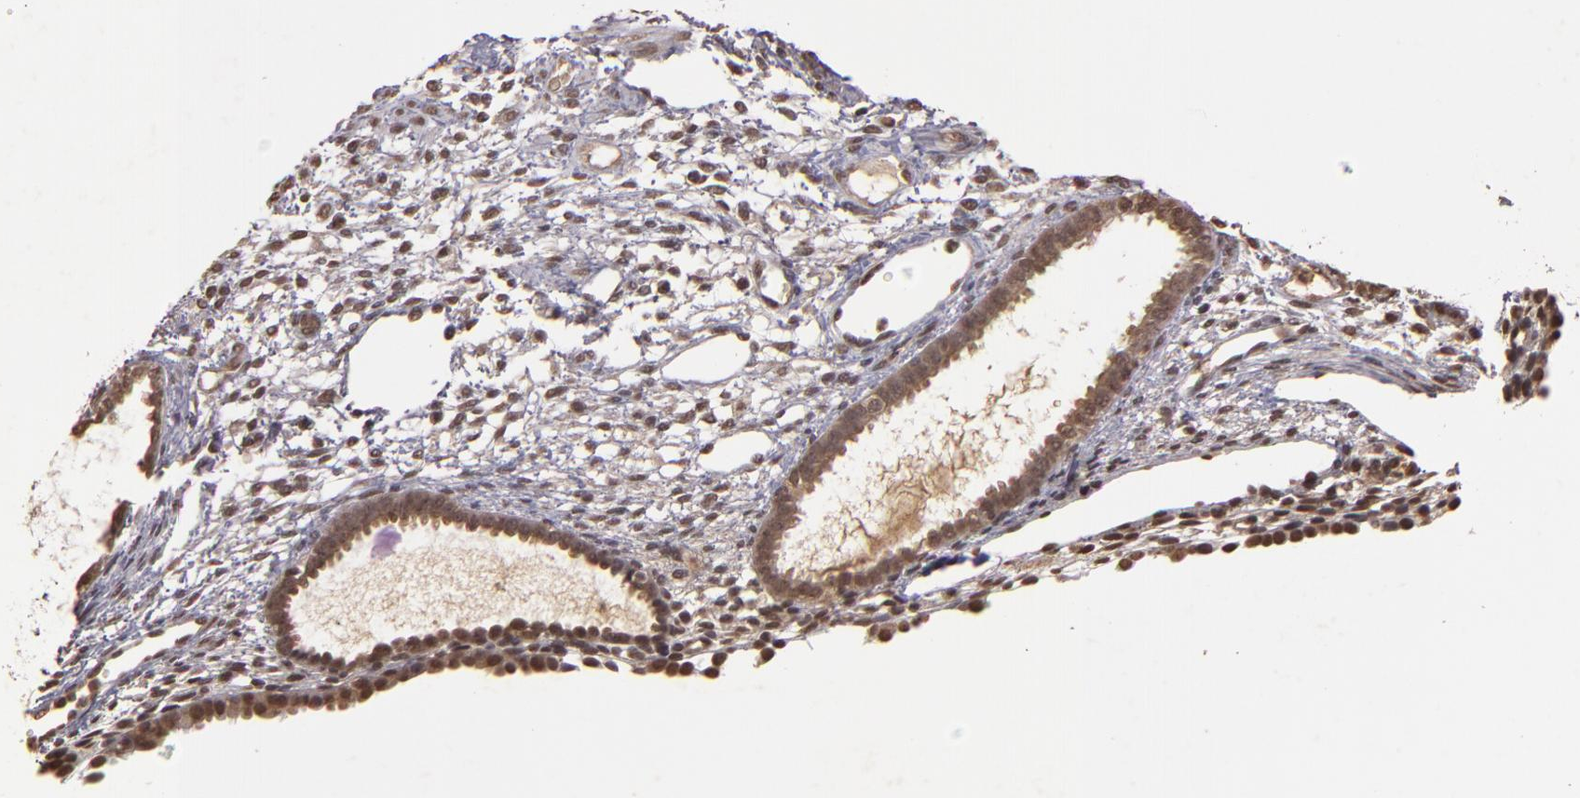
{"staining": {"intensity": "weak", "quantity": "<25%", "location": "cytoplasmic/membranous,nuclear"}, "tissue": "endometrium", "cell_type": "Cells in endometrial stroma", "image_type": "normal", "snomed": [{"axis": "morphology", "description": "Normal tissue, NOS"}, {"axis": "topography", "description": "Endometrium"}], "caption": "DAB (3,3'-diaminobenzidine) immunohistochemical staining of benign human endometrium reveals no significant positivity in cells in endometrial stroma. (IHC, brightfield microscopy, high magnification).", "gene": "CUL1", "patient": {"sex": "female", "age": 72}}